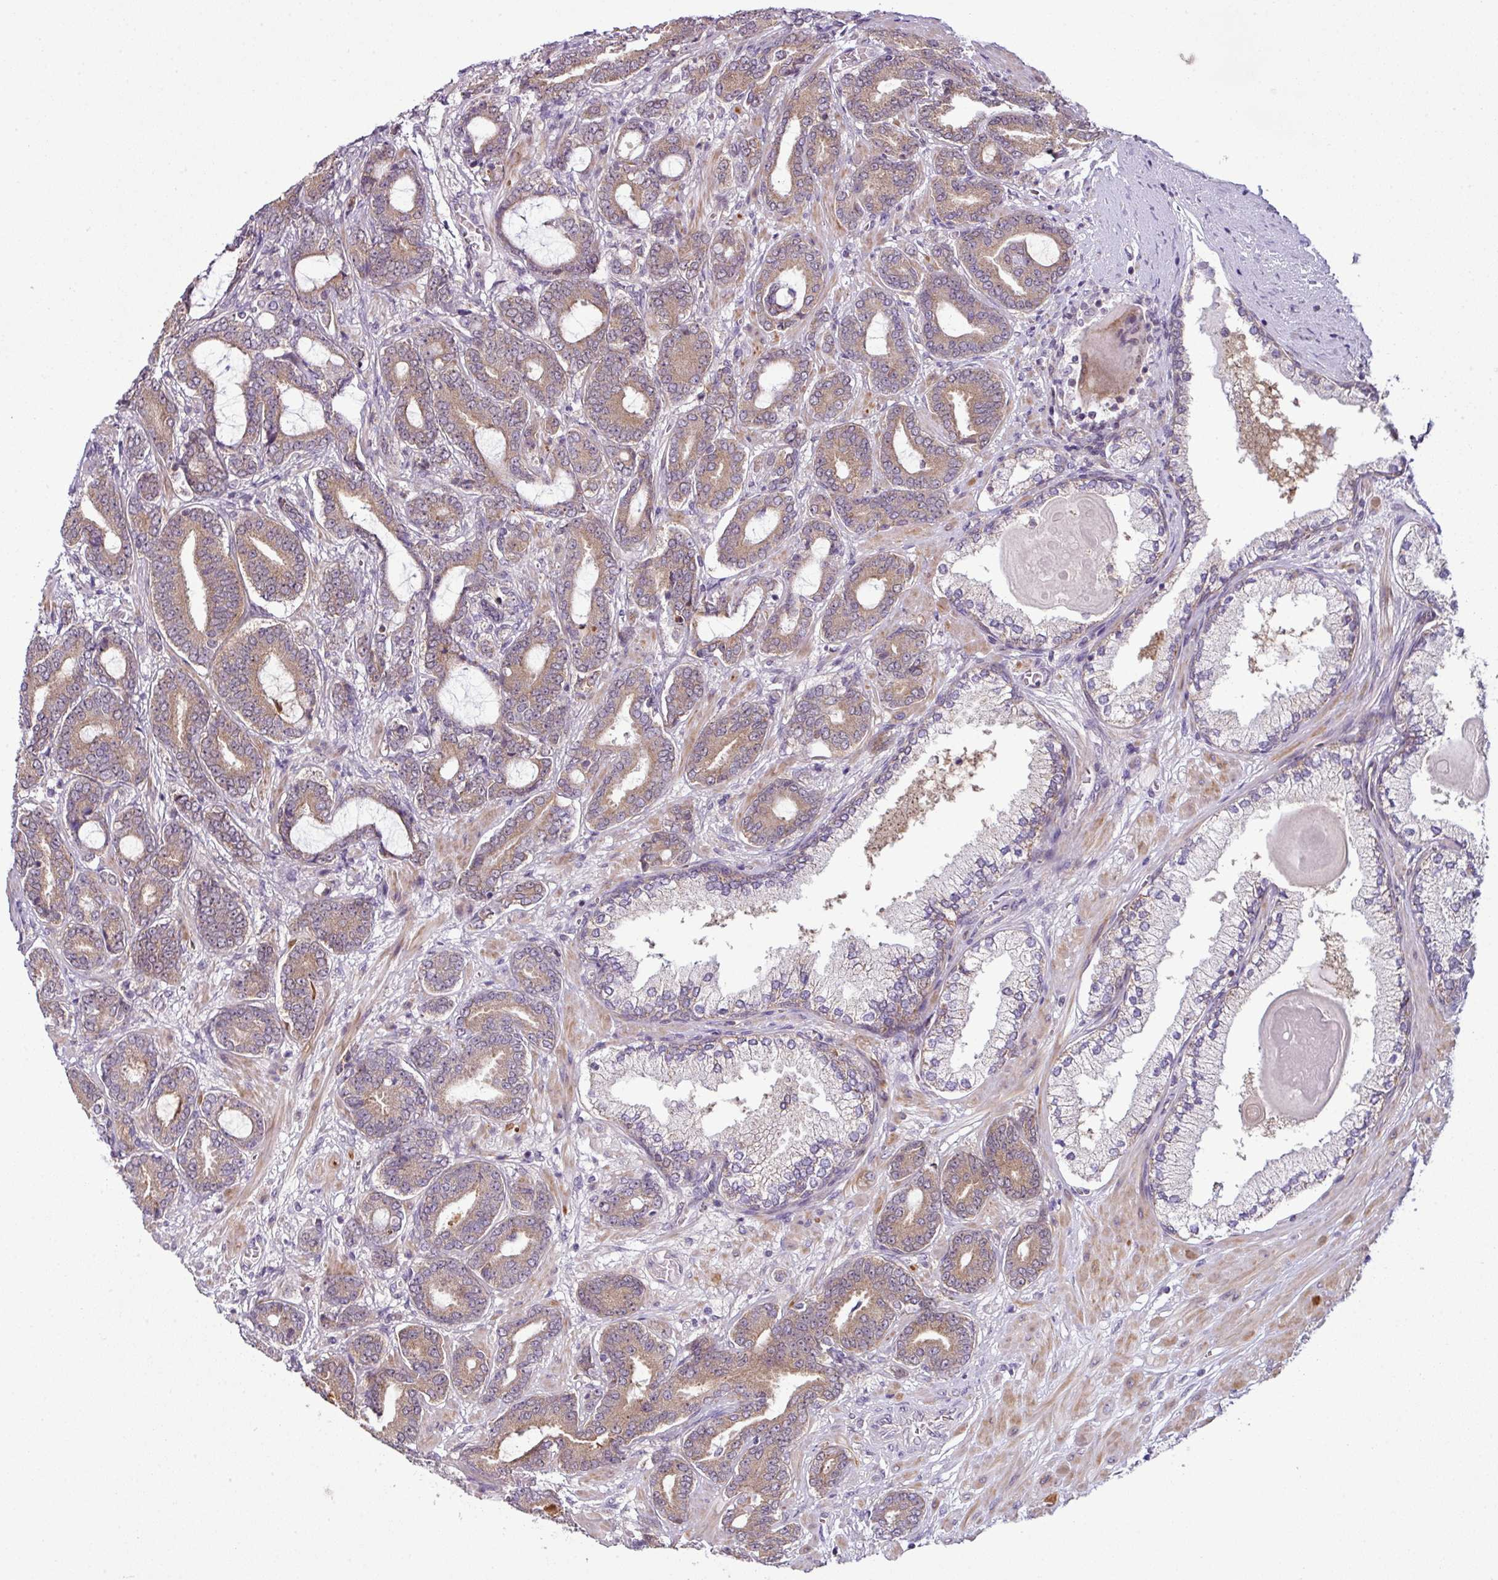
{"staining": {"intensity": "moderate", "quantity": ">75%", "location": "cytoplasmic/membranous"}, "tissue": "prostate cancer", "cell_type": "Tumor cells", "image_type": "cancer", "snomed": [{"axis": "morphology", "description": "Adenocarcinoma, Low grade"}, {"axis": "topography", "description": "Prostate and seminal vesicle, NOS"}], "caption": "Immunohistochemical staining of prostate cancer (low-grade adenocarcinoma) demonstrates moderate cytoplasmic/membranous protein positivity in approximately >75% of tumor cells.", "gene": "DERPC", "patient": {"sex": "male", "age": 61}}